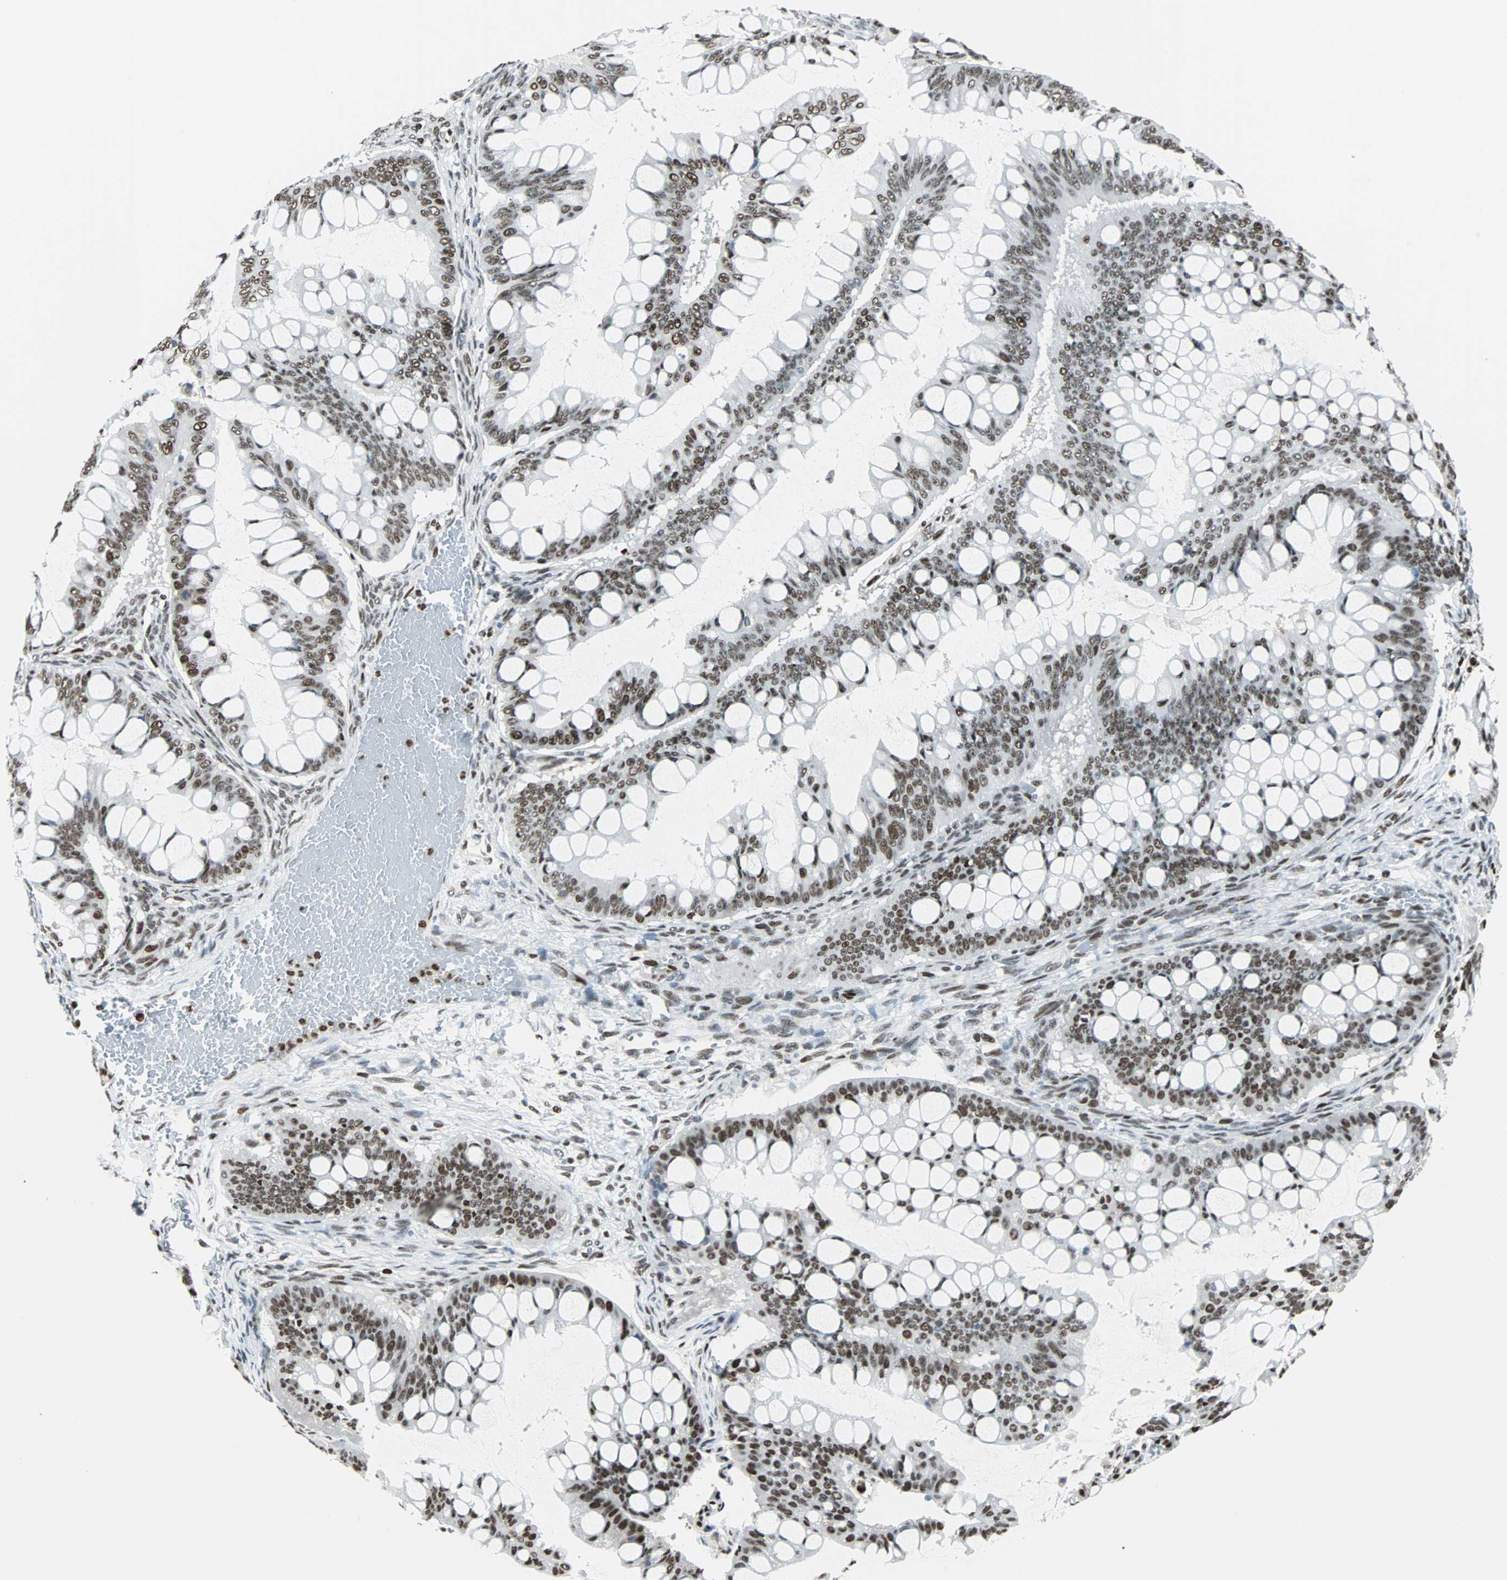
{"staining": {"intensity": "strong", "quantity": ">75%", "location": "nuclear"}, "tissue": "ovarian cancer", "cell_type": "Tumor cells", "image_type": "cancer", "snomed": [{"axis": "morphology", "description": "Cystadenocarcinoma, mucinous, NOS"}, {"axis": "topography", "description": "Ovary"}], "caption": "Ovarian mucinous cystadenocarcinoma stained with a protein marker reveals strong staining in tumor cells.", "gene": "XRCC4", "patient": {"sex": "female", "age": 73}}